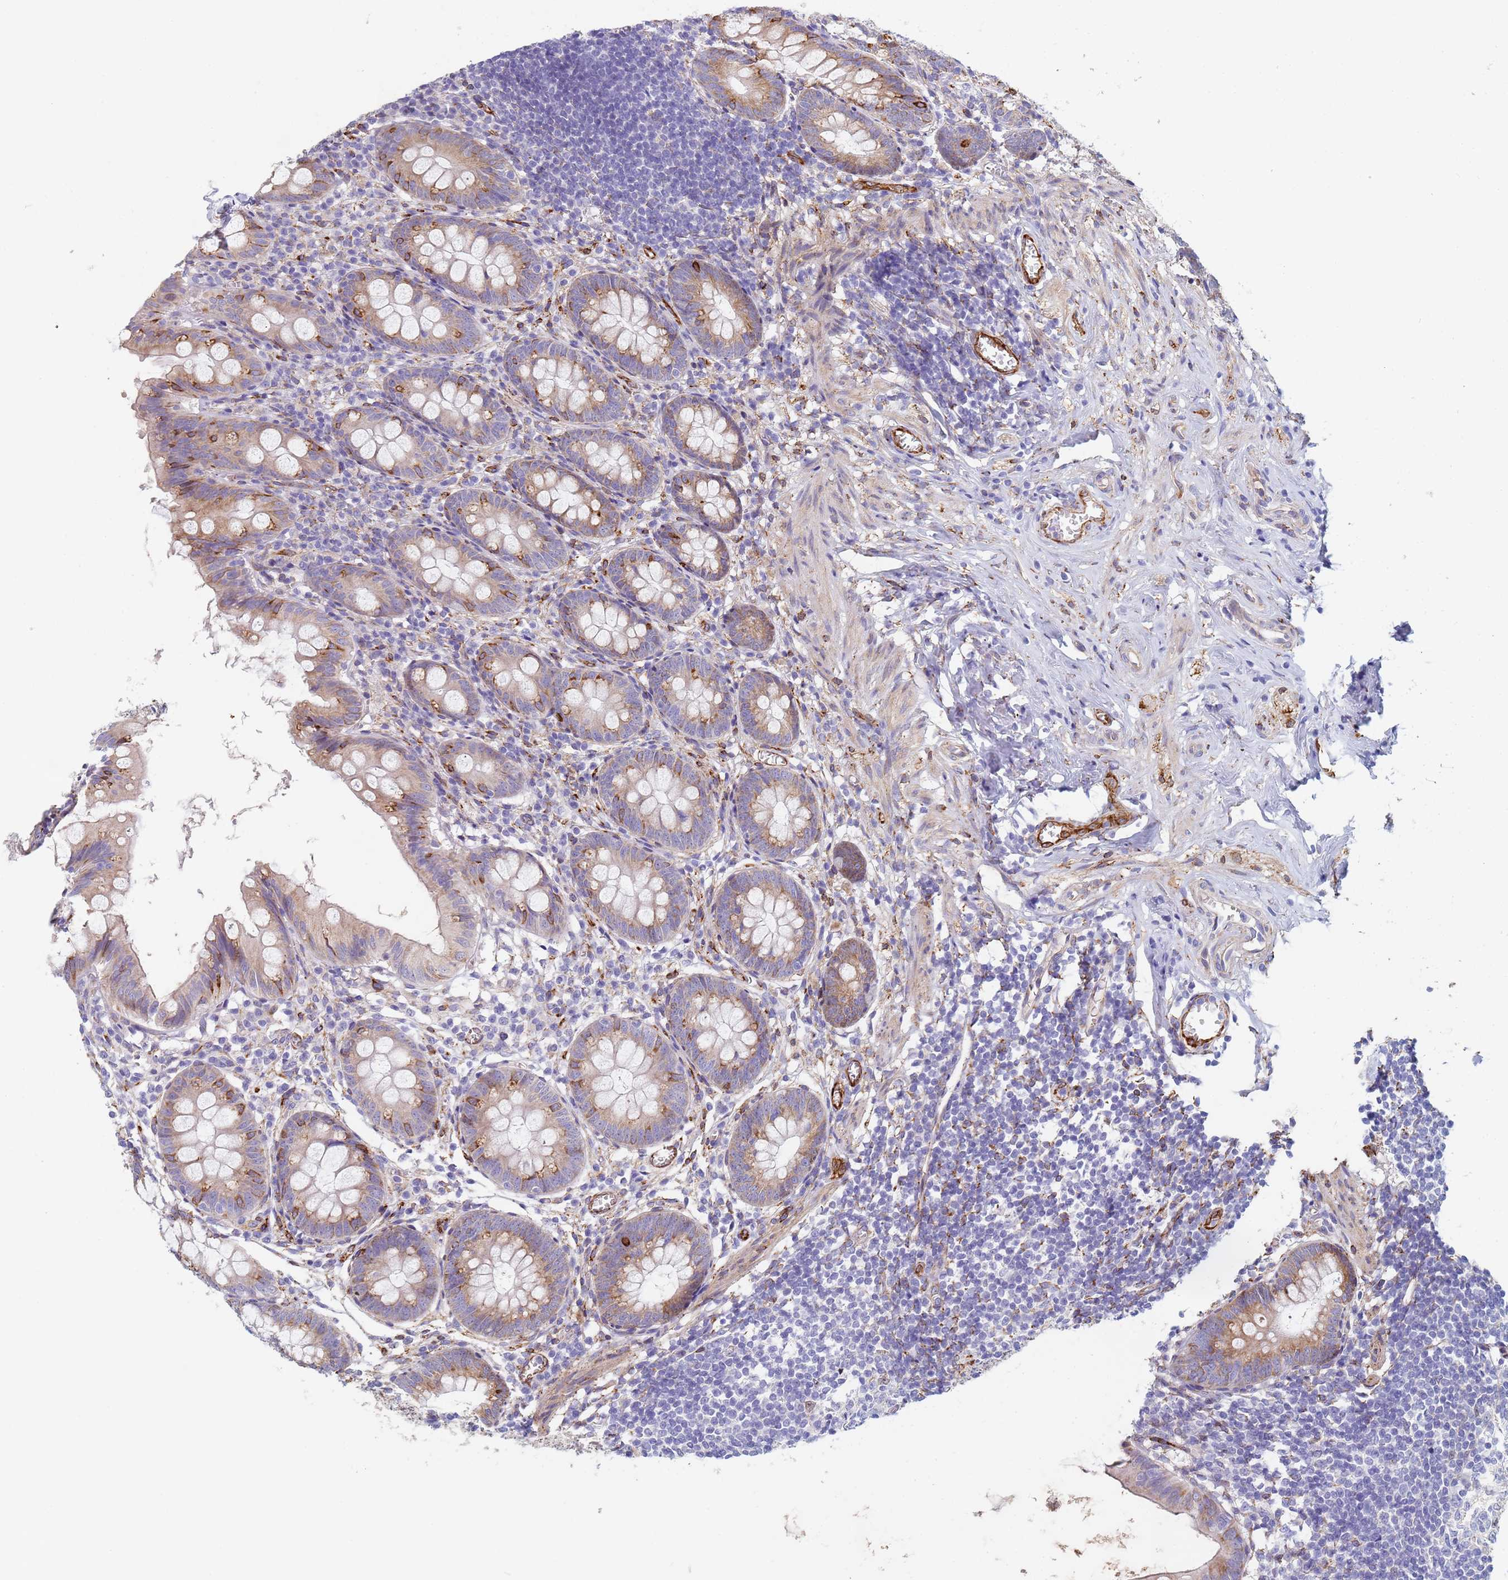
{"staining": {"intensity": "moderate", "quantity": "<25%", "location": "cytoplasmic/membranous"}, "tissue": "appendix", "cell_type": "Glandular cells", "image_type": "normal", "snomed": [{"axis": "morphology", "description": "Normal tissue, NOS"}, {"axis": "topography", "description": "Appendix"}], "caption": "DAB immunohistochemical staining of normal appendix displays moderate cytoplasmic/membranous protein staining in about <25% of glandular cells. The staining is performed using DAB (3,3'-diaminobenzidine) brown chromogen to label protein expression. The nuclei are counter-stained blue using hematoxylin.", "gene": "GDAP2", "patient": {"sex": "female", "age": 51}}